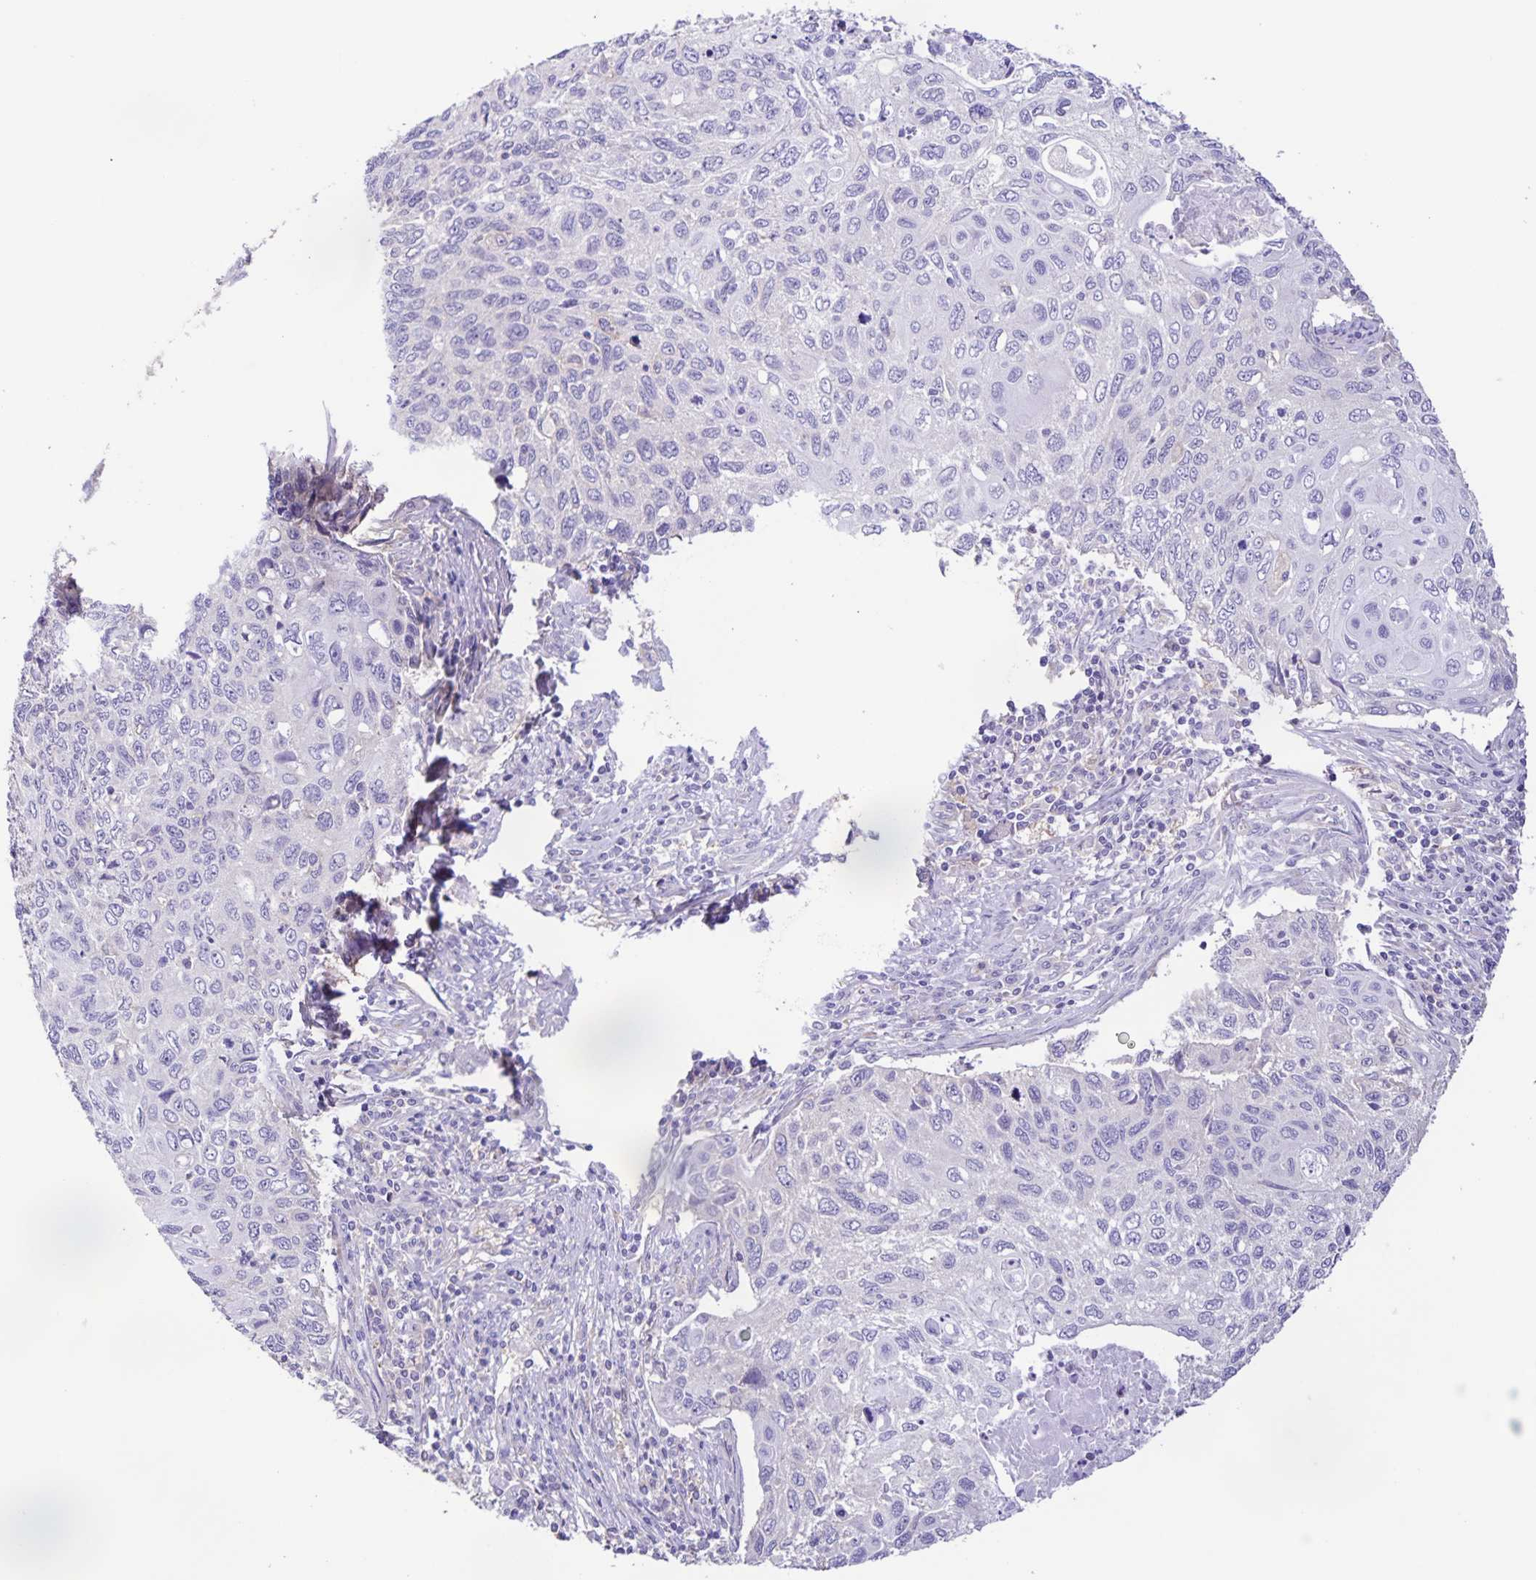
{"staining": {"intensity": "negative", "quantity": "none", "location": "none"}, "tissue": "cervical cancer", "cell_type": "Tumor cells", "image_type": "cancer", "snomed": [{"axis": "morphology", "description": "Squamous cell carcinoma, NOS"}, {"axis": "topography", "description": "Cervix"}], "caption": "Immunohistochemistry (IHC) histopathology image of neoplastic tissue: cervical cancer stained with DAB reveals no significant protein staining in tumor cells.", "gene": "BOLL", "patient": {"sex": "female", "age": 70}}